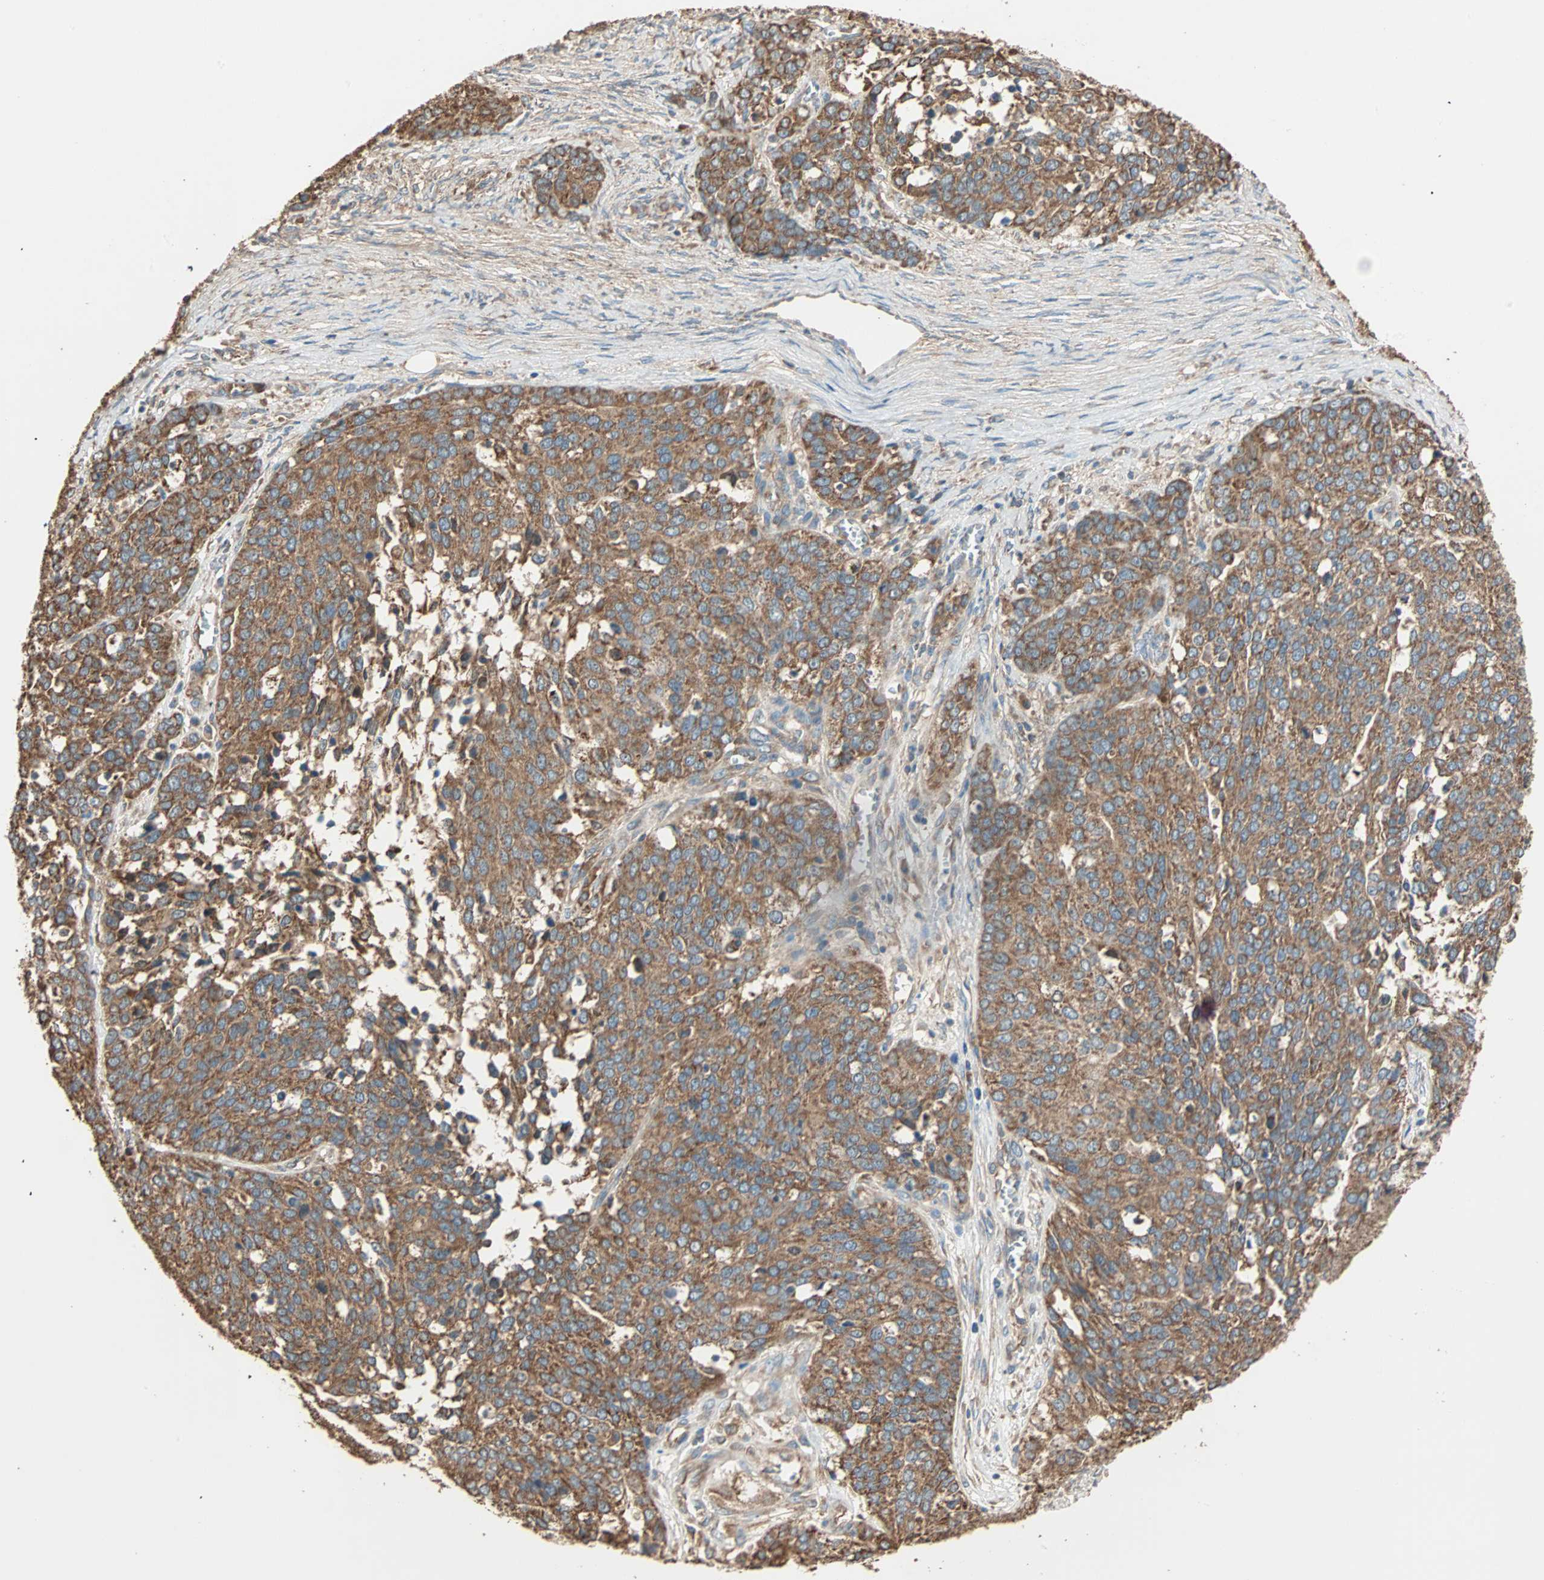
{"staining": {"intensity": "moderate", "quantity": ">75%", "location": "cytoplasmic/membranous"}, "tissue": "ovarian cancer", "cell_type": "Tumor cells", "image_type": "cancer", "snomed": [{"axis": "morphology", "description": "Cystadenocarcinoma, serous, NOS"}, {"axis": "topography", "description": "Ovary"}], "caption": "Immunohistochemistry (IHC) staining of ovarian cancer (serous cystadenocarcinoma), which displays medium levels of moderate cytoplasmic/membranous positivity in about >75% of tumor cells indicating moderate cytoplasmic/membranous protein positivity. The staining was performed using DAB (3,3'-diaminobenzidine) (brown) for protein detection and nuclei were counterstained in hematoxylin (blue).", "gene": "EIF4G2", "patient": {"sex": "female", "age": 44}}